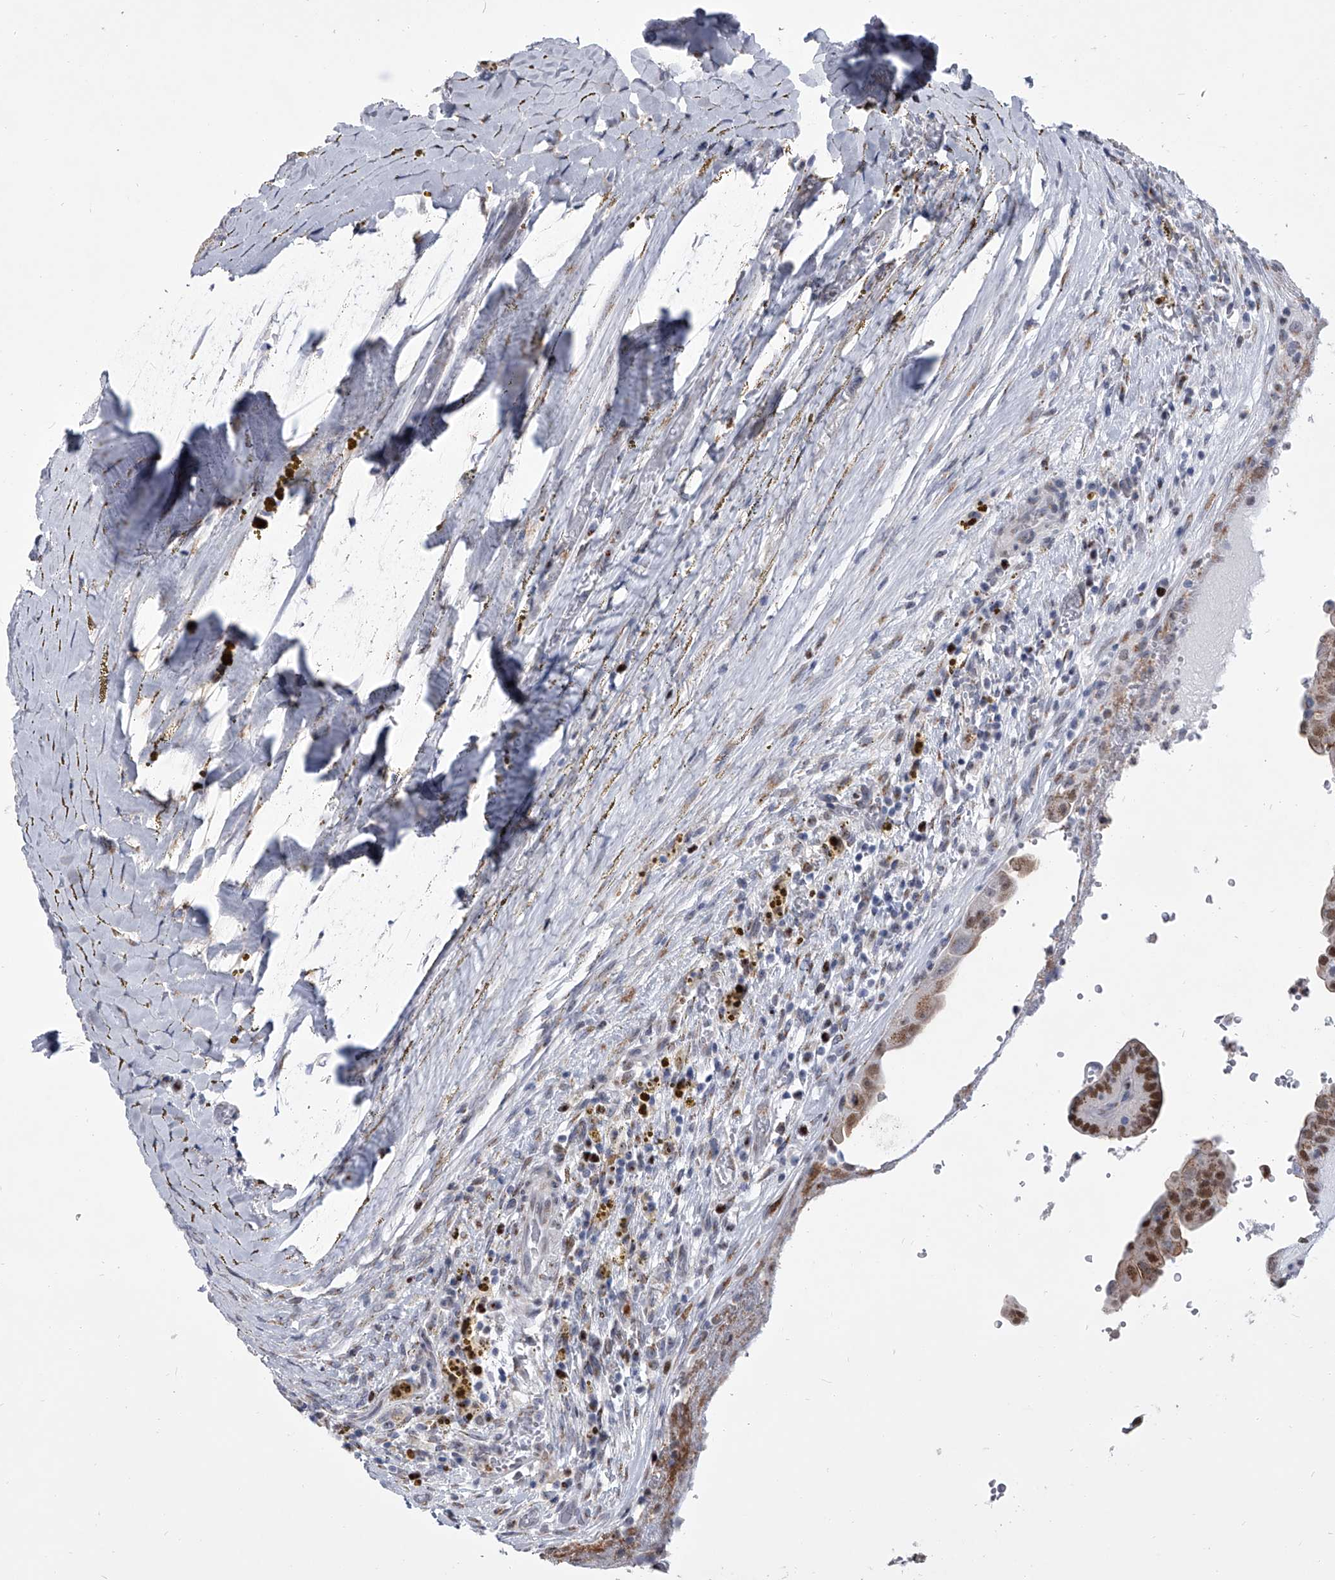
{"staining": {"intensity": "strong", "quantity": ">75%", "location": "nuclear"}, "tissue": "thyroid cancer", "cell_type": "Tumor cells", "image_type": "cancer", "snomed": [{"axis": "morphology", "description": "Papillary adenocarcinoma, NOS"}, {"axis": "topography", "description": "Thyroid gland"}], "caption": "There is high levels of strong nuclear expression in tumor cells of papillary adenocarcinoma (thyroid), as demonstrated by immunohistochemical staining (brown color).", "gene": "EVA1C", "patient": {"sex": "male", "age": 77}}